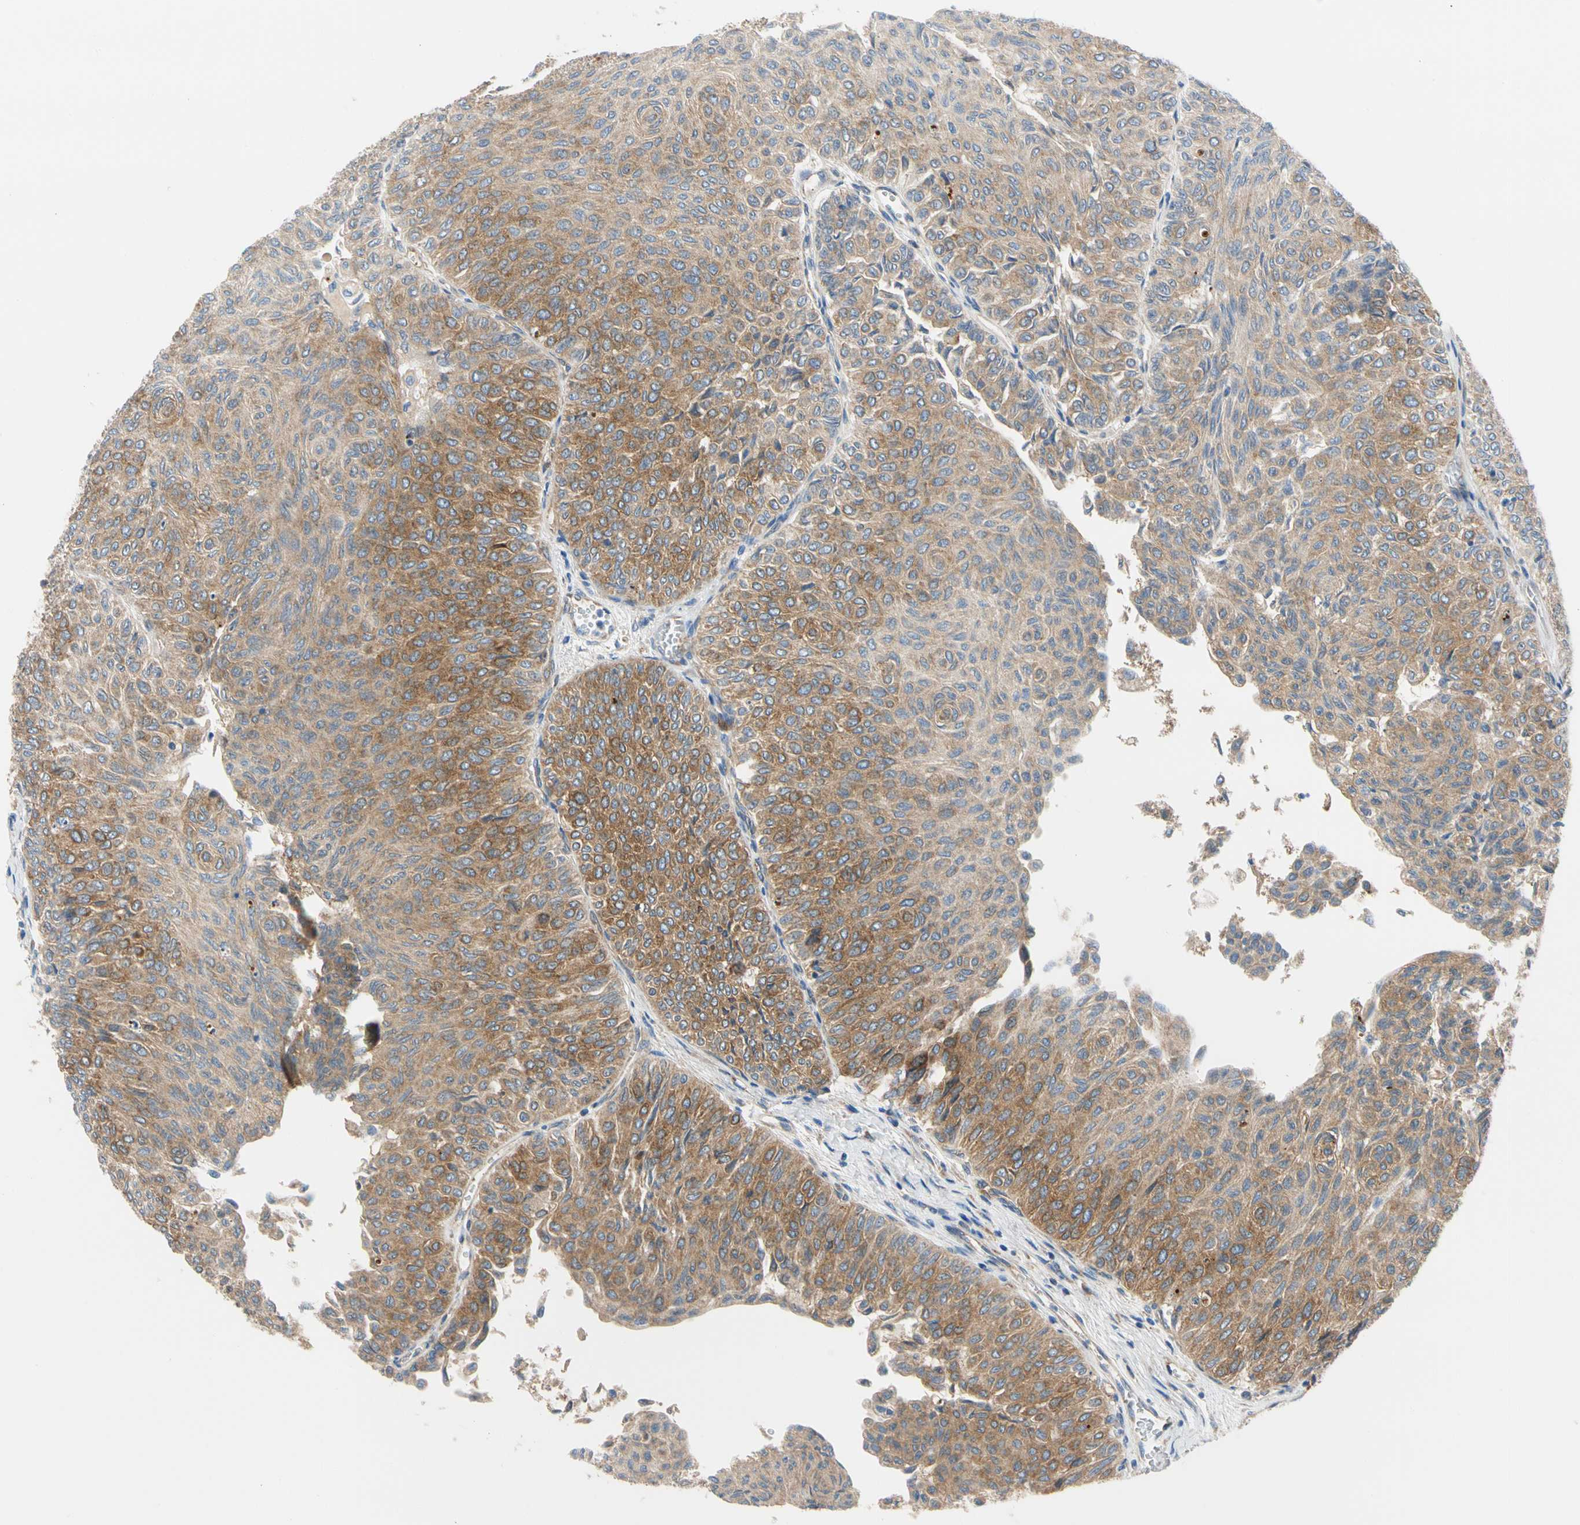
{"staining": {"intensity": "moderate", "quantity": ">75%", "location": "cytoplasmic/membranous"}, "tissue": "urothelial cancer", "cell_type": "Tumor cells", "image_type": "cancer", "snomed": [{"axis": "morphology", "description": "Urothelial carcinoma, Low grade"}, {"axis": "topography", "description": "Urinary bladder"}], "caption": "This micrograph shows low-grade urothelial carcinoma stained with immunohistochemistry (IHC) to label a protein in brown. The cytoplasmic/membranous of tumor cells show moderate positivity for the protein. Nuclei are counter-stained blue.", "gene": "GPHN", "patient": {"sex": "male", "age": 78}}